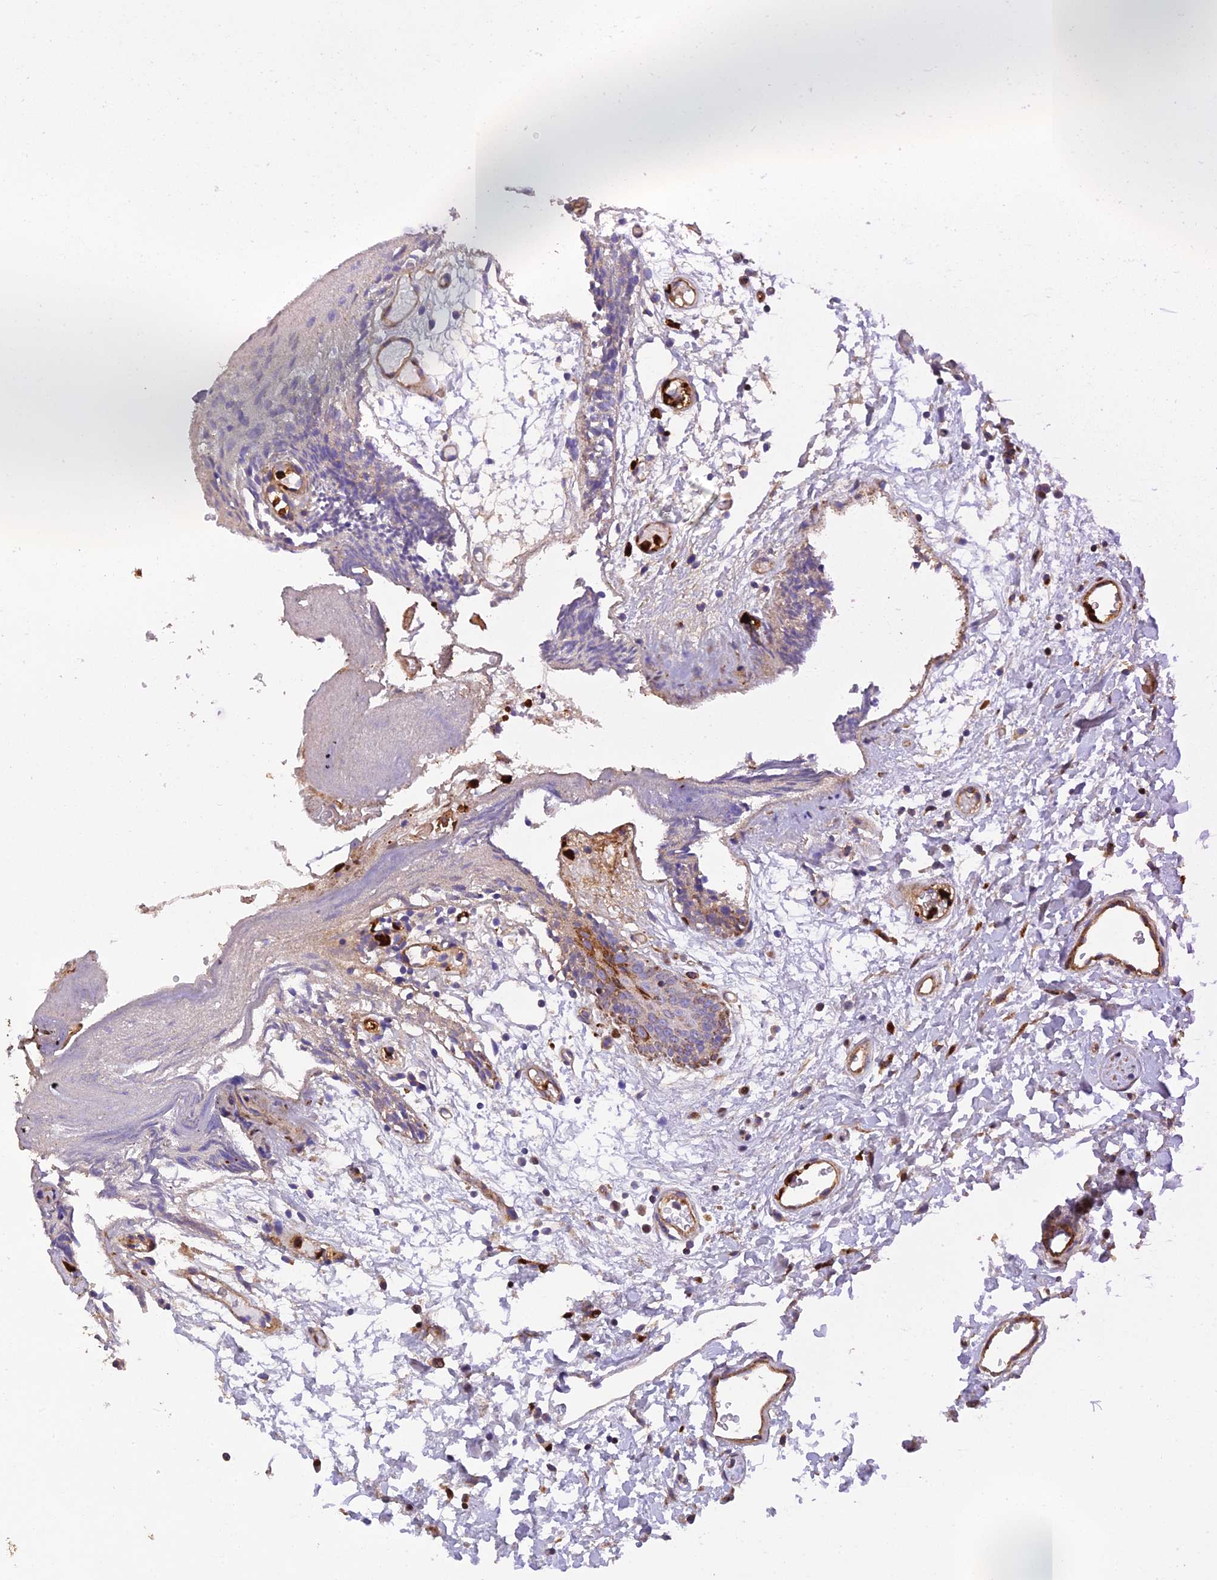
{"staining": {"intensity": "moderate", "quantity": "25%-75%", "location": "cytoplasmic/membranous"}, "tissue": "oral mucosa", "cell_type": "Squamous epithelial cells", "image_type": "normal", "snomed": [{"axis": "morphology", "description": "Normal tissue, NOS"}, {"axis": "topography", "description": "Skeletal muscle"}, {"axis": "topography", "description": "Oral tissue"}, {"axis": "topography", "description": "Salivary gland"}, {"axis": "topography", "description": "Peripheral nerve tissue"}], "caption": "A high-resolution micrograph shows IHC staining of unremarkable oral mucosa, which reveals moderate cytoplasmic/membranous positivity in approximately 25%-75% of squamous epithelial cells. Nuclei are stained in blue.", "gene": "CPSF4L", "patient": {"sex": "male", "age": 54}}